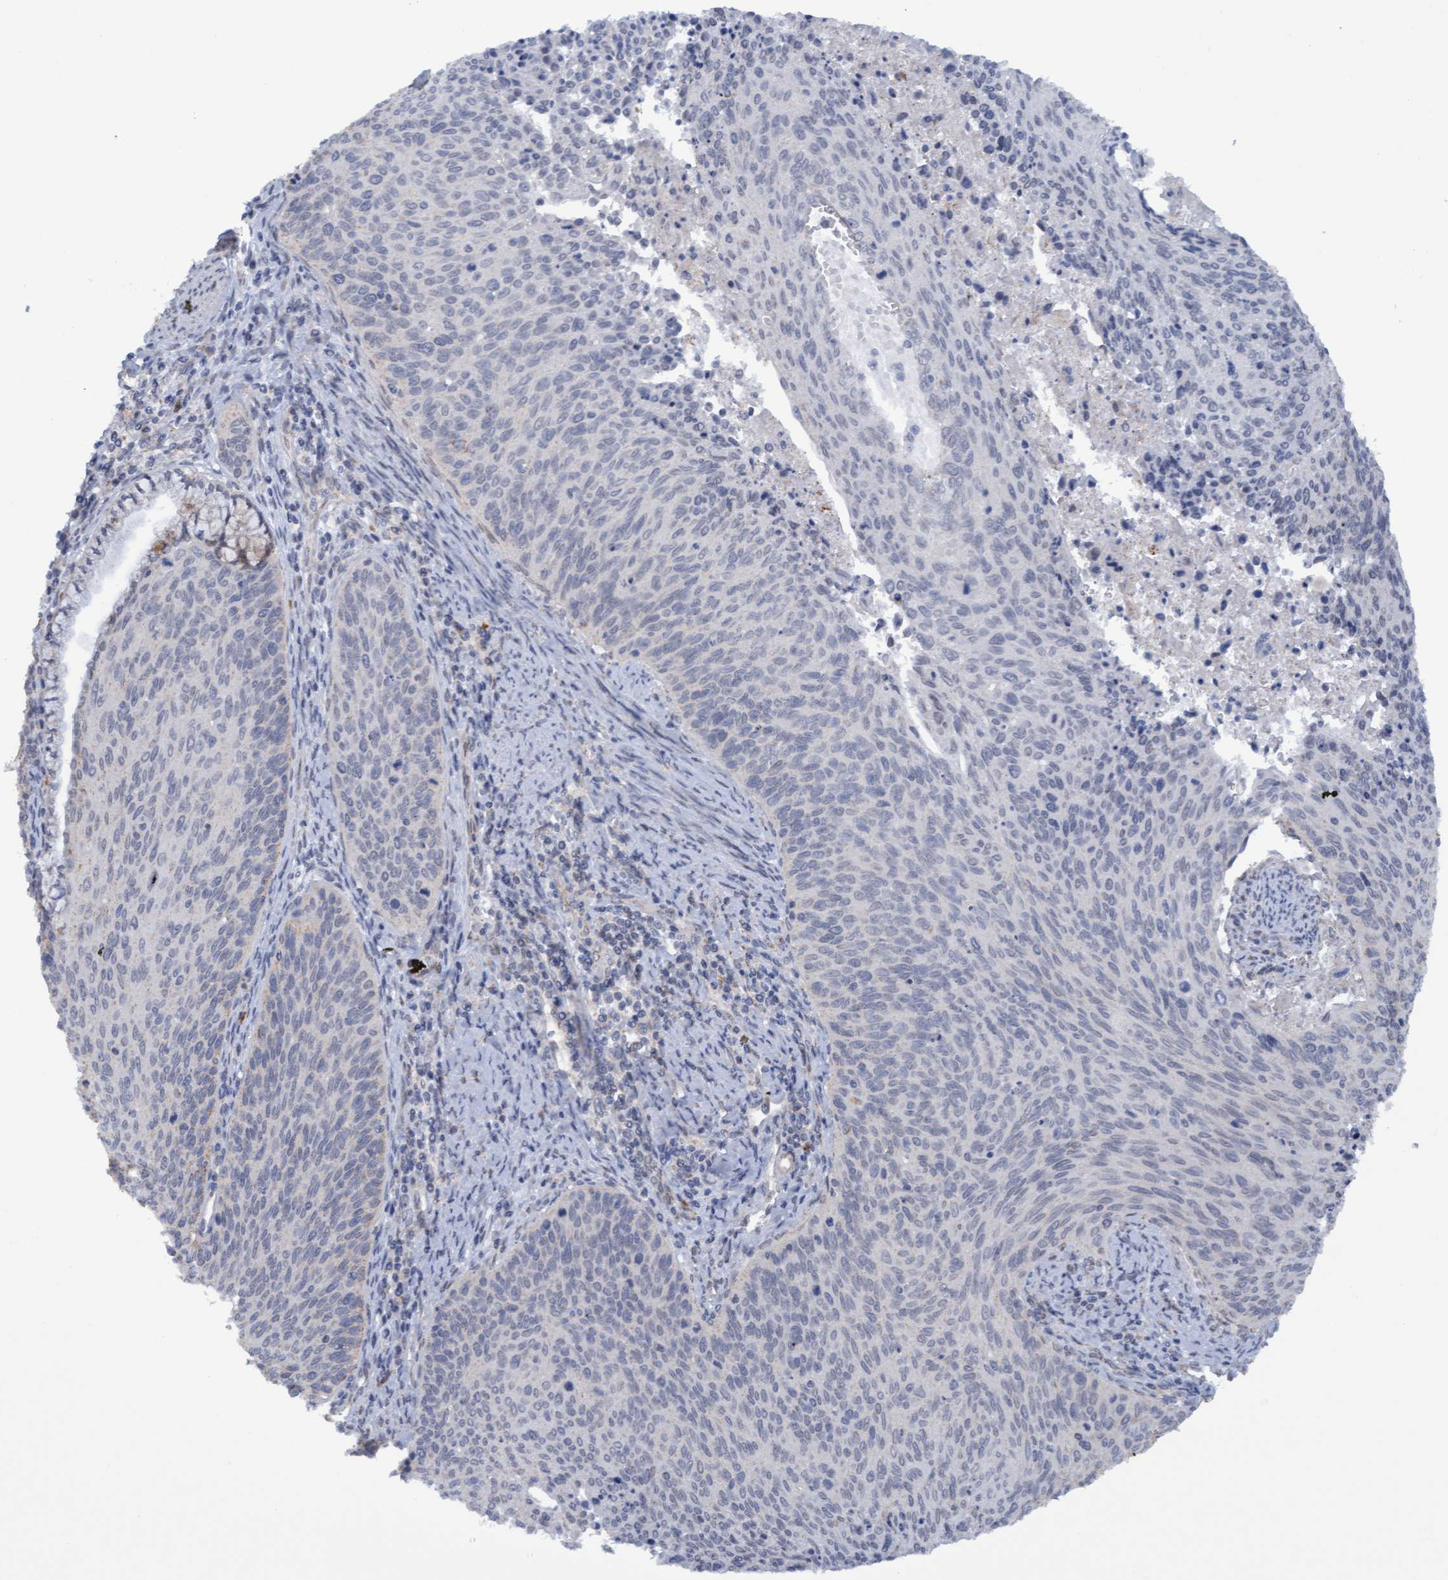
{"staining": {"intensity": "negative", "quantity": "none", "location": "none"}, "tissue": "cervical cancer", "cell_type": "Tumor cells", "image_type": "cancer", "snomed": [{"axis": "morphology", "description": "Squamous cell carcinoma, NOS"}, {"axis": "topography", "description": "Cervix"}], "caption": "An image of human cervical cancer is negative for staining in tumor cells. (Brightfield microscopy of DAB IHC at high magnification).", "gene": "MGLL", "patient": {"sex": "female", "age": 55}}